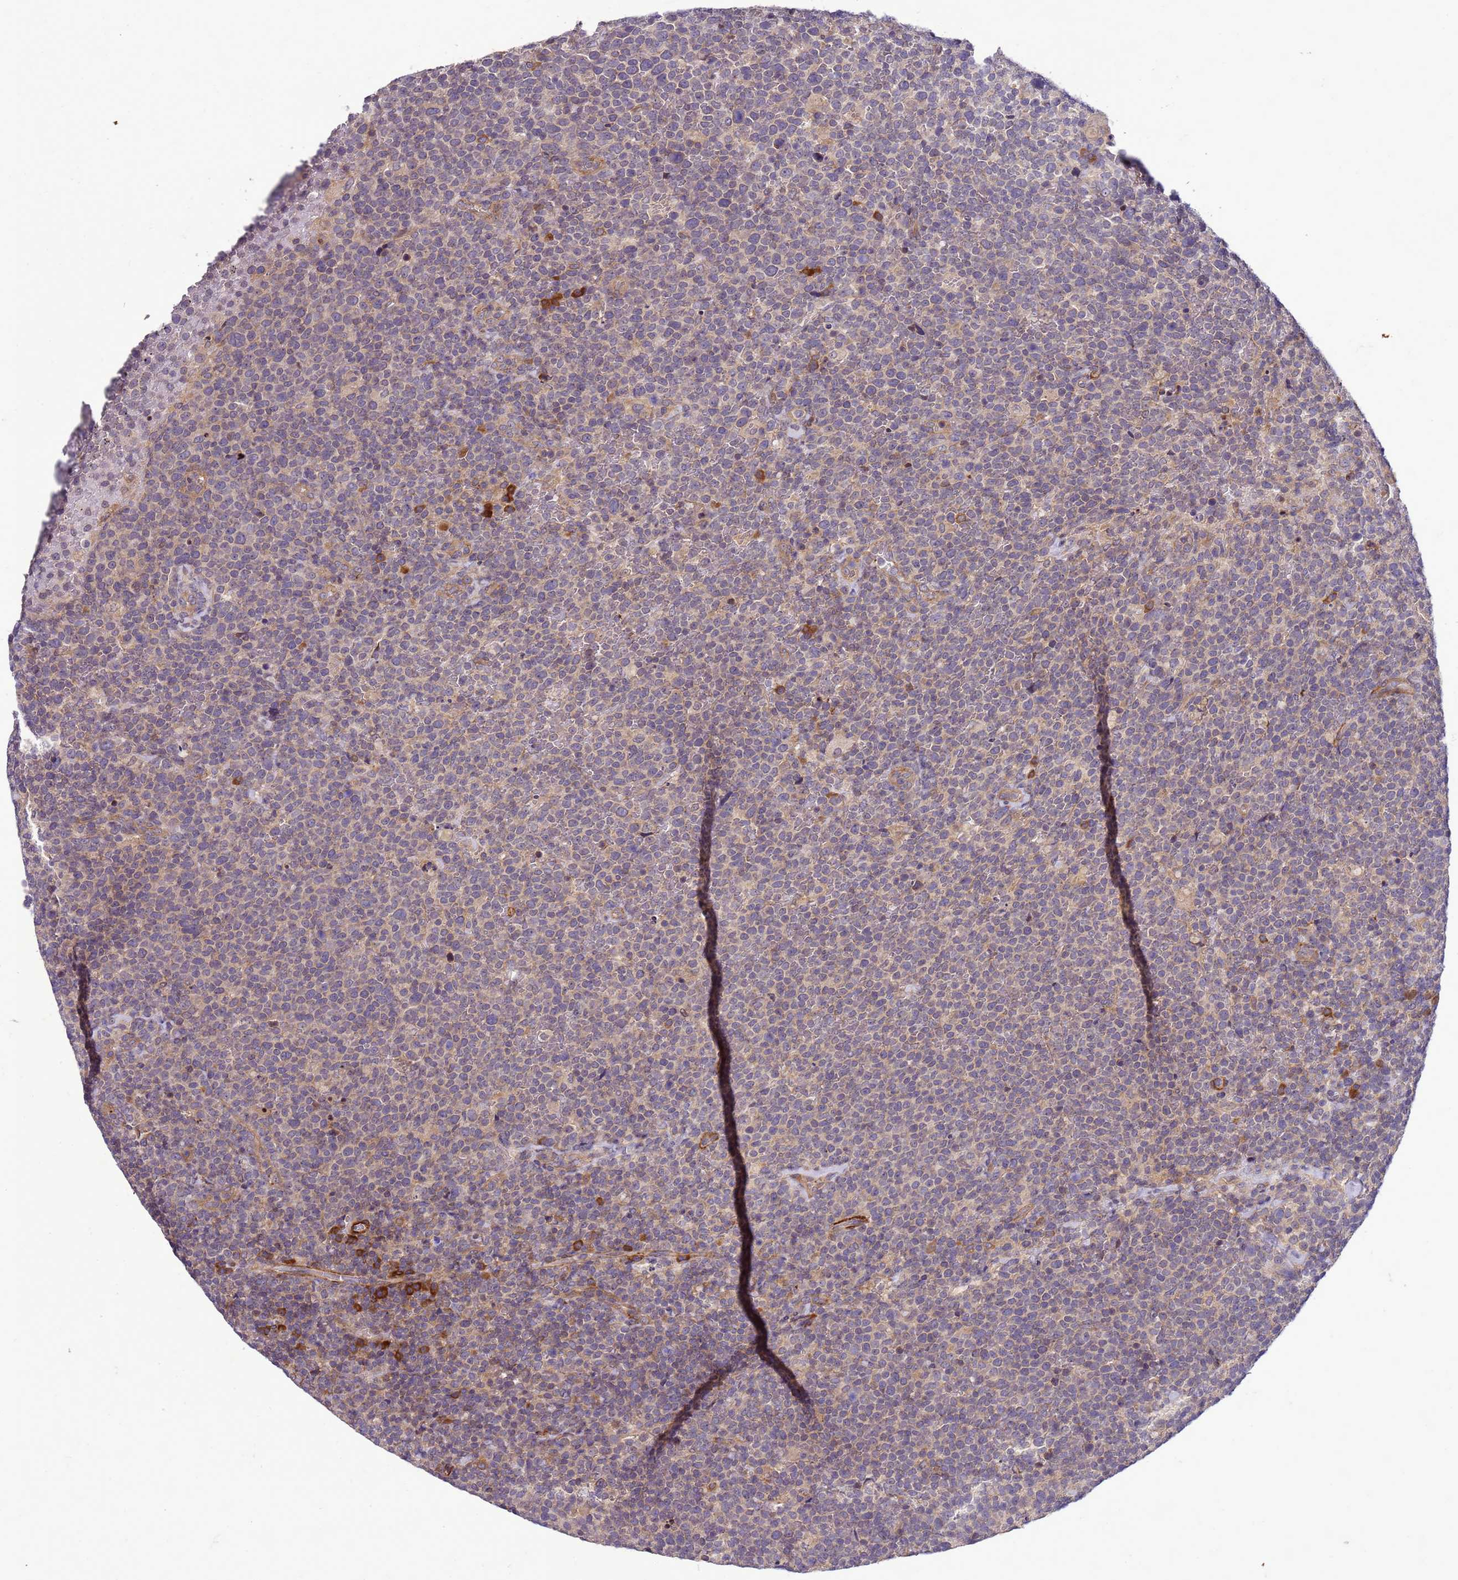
{"staining": {"intensity": "negative", "quantity": "none", "location": "none"}, "tissue": "lymphoma", "cell_type": "Tumor cells", "image_type": "cancer", "snomed": [{"axis": "morphology", "description": "Malignant lymphoma, non-Hodgkin's type, High grade"}, {"axis": "topography", "description": "Lymph node"}], "caption": "Human high-grade malignant lymphoma, non-Hodgkin's type stained for a protein using immunohistochemistry (IHC) reveals no positivity in tumor cells.", "gene": "GEN1", "patient": {"sex": "male", "age": 61}}